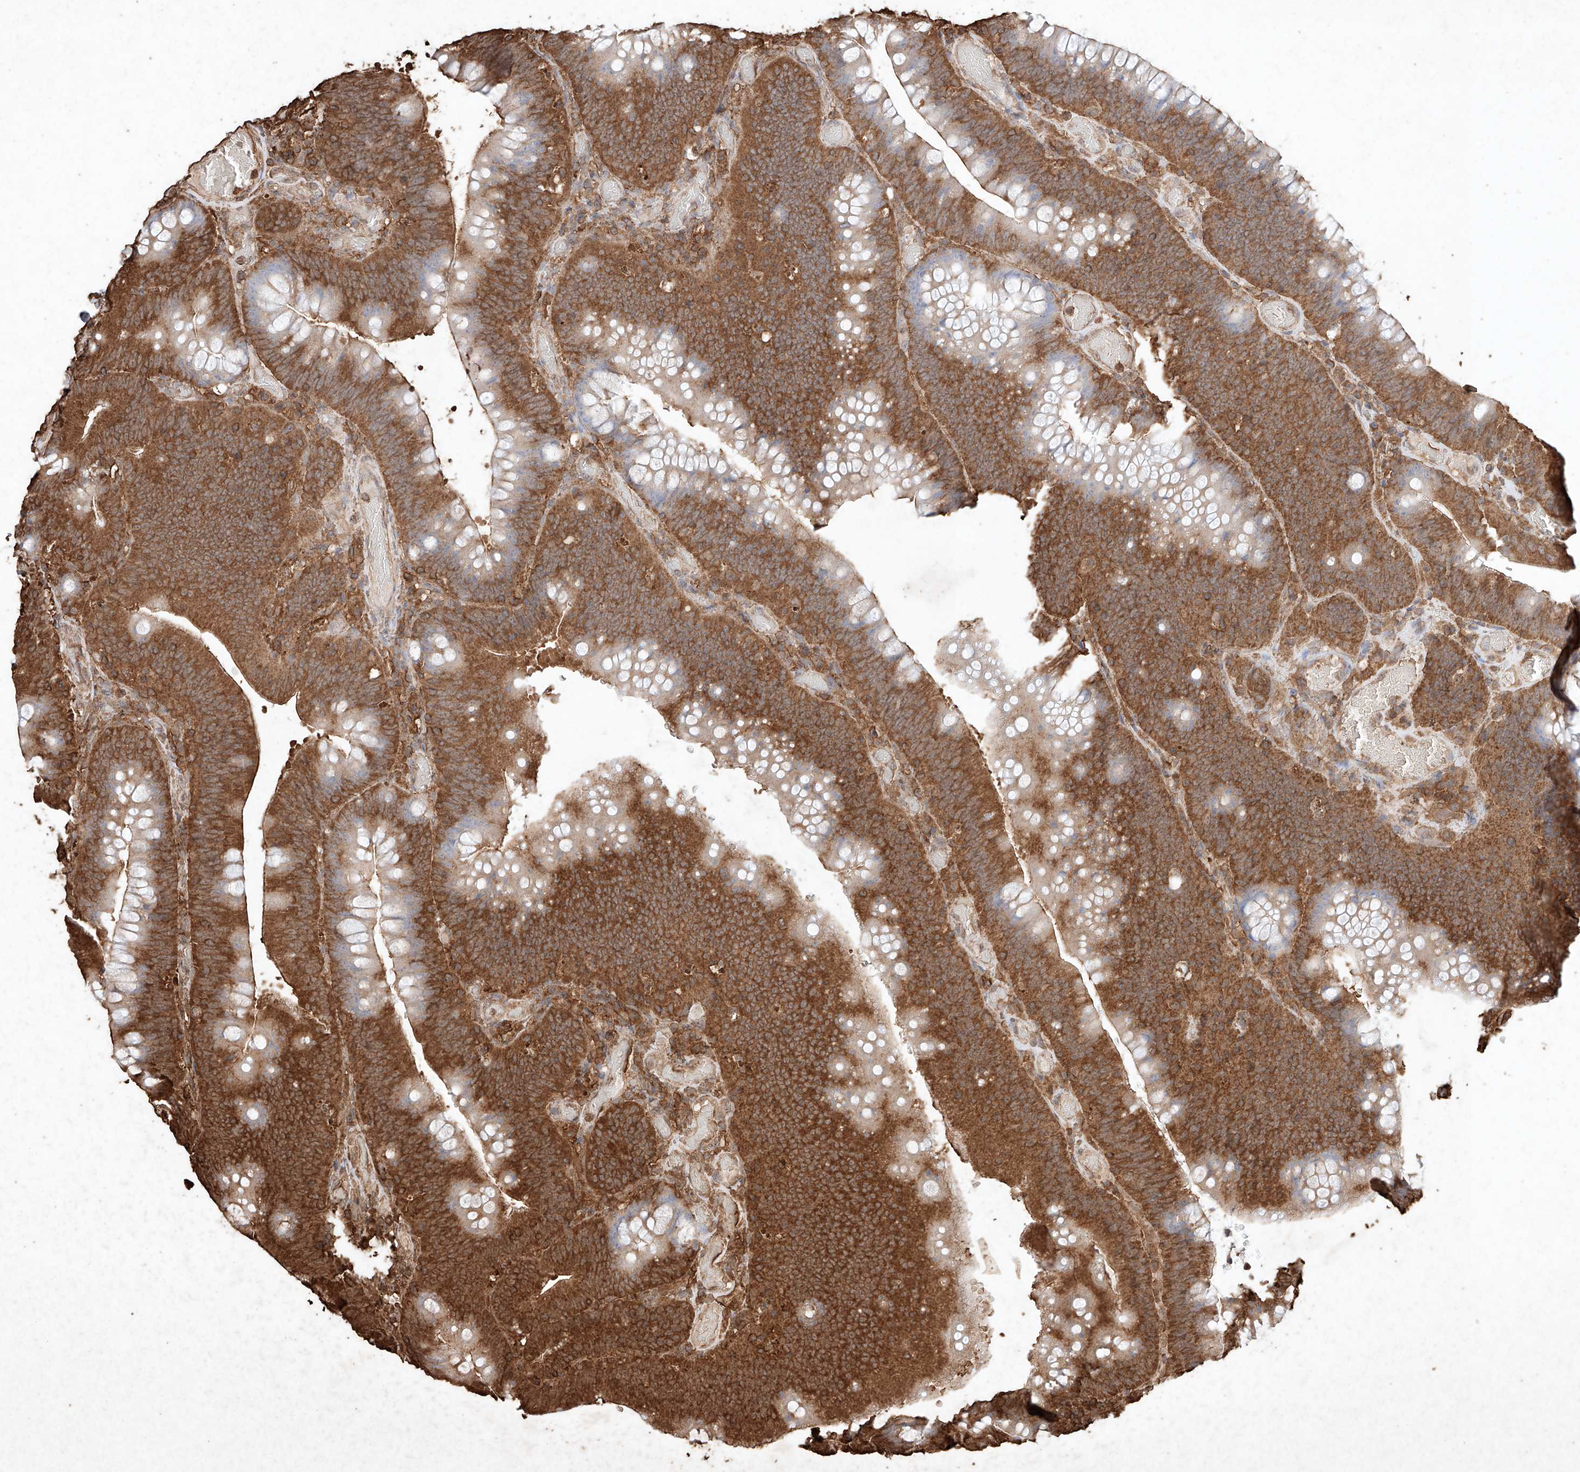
{"staining": {"intensity": "strong", "quantity": ">75%", "location": "cytoplasmic/membranous"}, "tissue": "colorectal cancer", "cell_type": "Tumor cells", "image_type": "cancer", "snomed": [{"axis": "morphology", "description": "Normal tissue, NOS"}, {"axis": "topography", "description": "Colon"}], "caption": "IHC photomicrograph of colorectal cancer stained for a protein (brown), which exhibits high levels of strong cytoplasmic/membranous staining in about >75% of tumor cells.", "gene": "M6PR", "patient": {"sex": "female", "age": 82}}